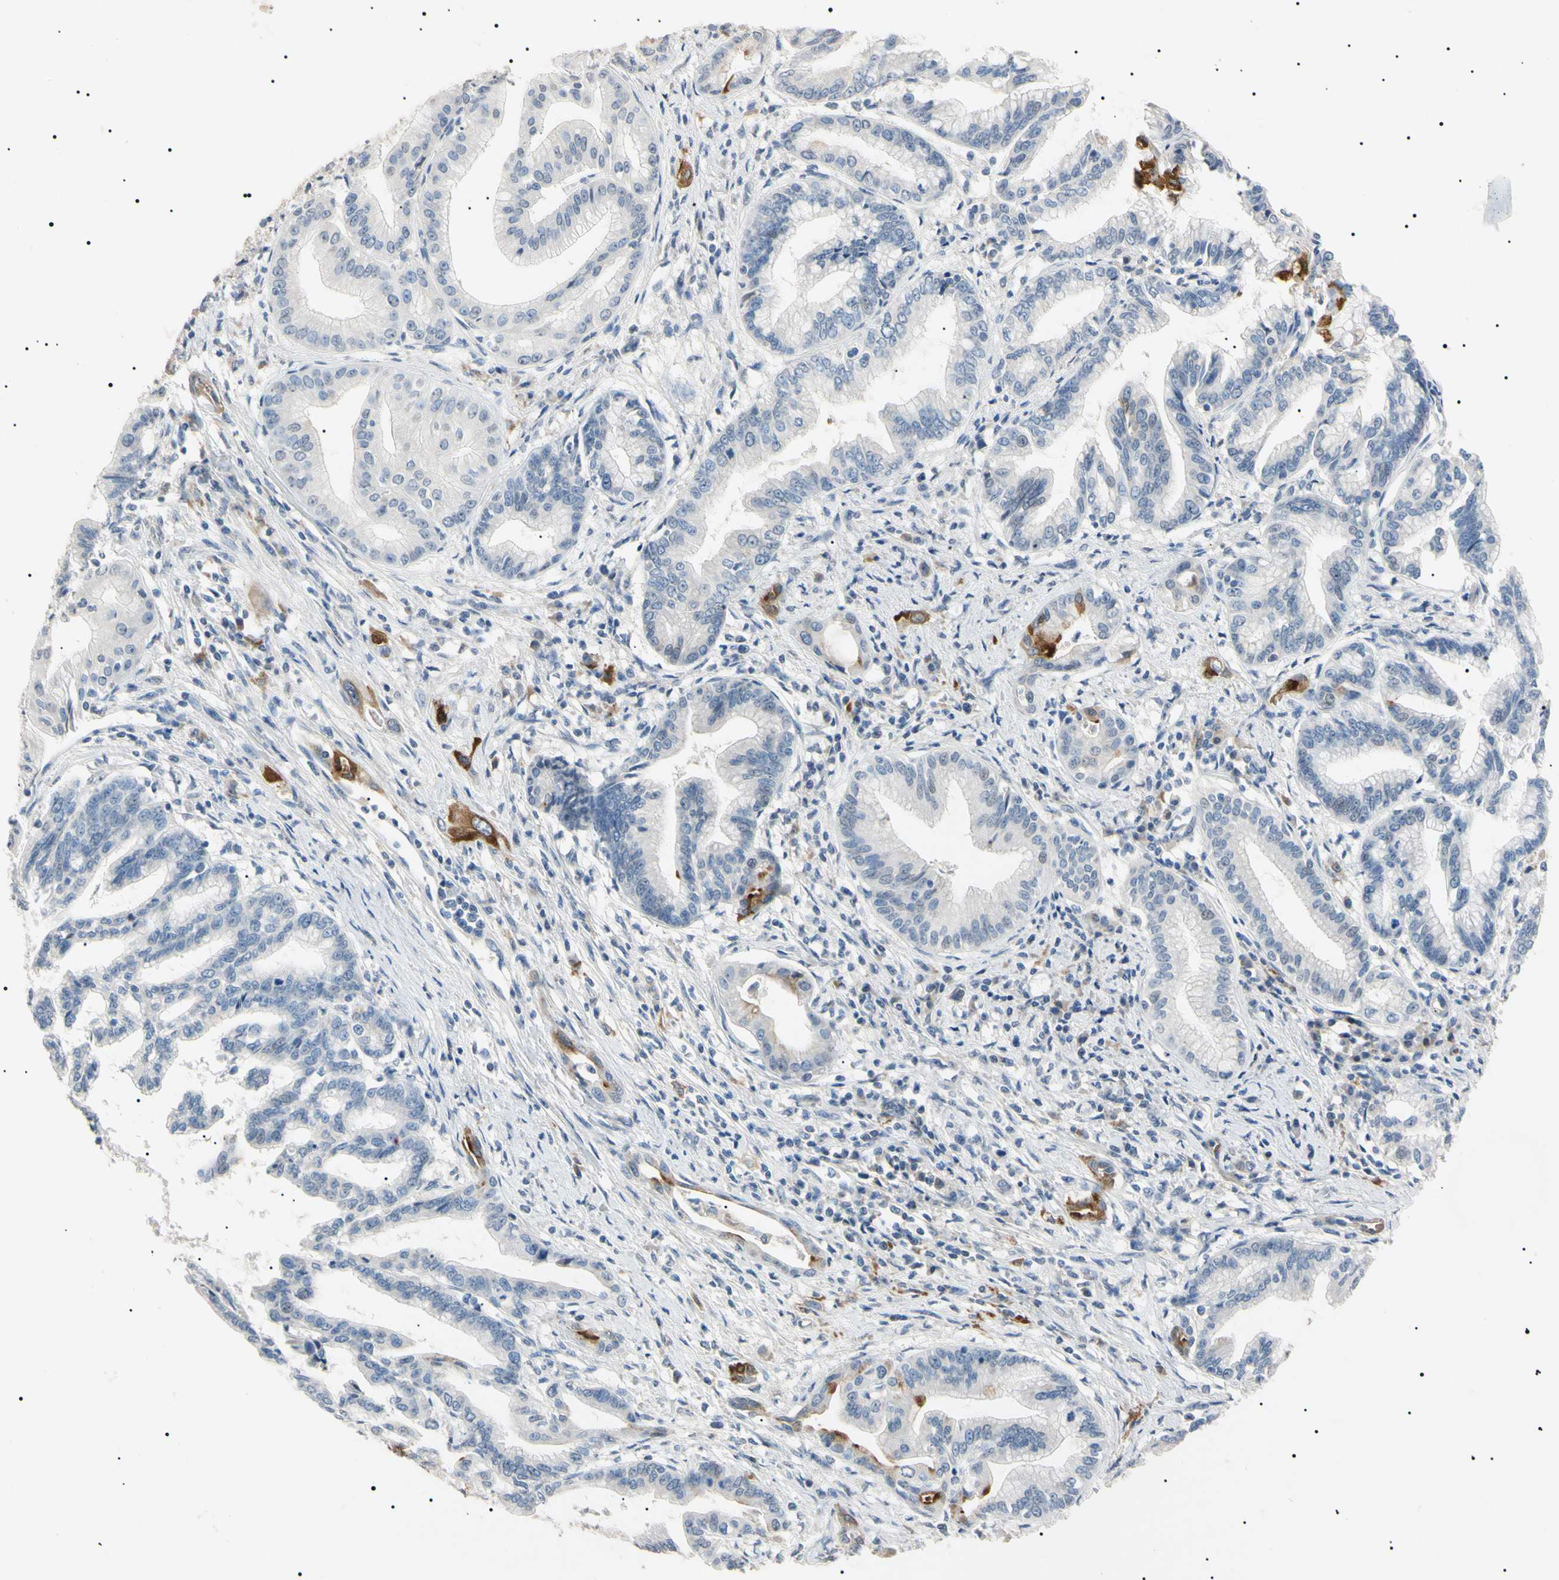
{"staining": {"intensity": "moderate", "quantity": "<25%", "location": "cytoplasmic/membranous"}, "tissue": "pancreatic cancer", "cell_type": "Tumor cells", "image_type": "cancer", "snomed": [{"axis": "morphology", "description": "Adenocarcinoma, NOS"}, {"axis": "topography", "description": "Pancreas"}], "caption": "This photomicrograph shows pancreatic cancer stained with IHC to label a protein in brown. The cytoplasmic/membranous of tumor cells show moderate positivity for the protein. Nuclei are counter-stained blue.", "gene": "CGB3", "patient": {"sex": "female", "age": 64}}